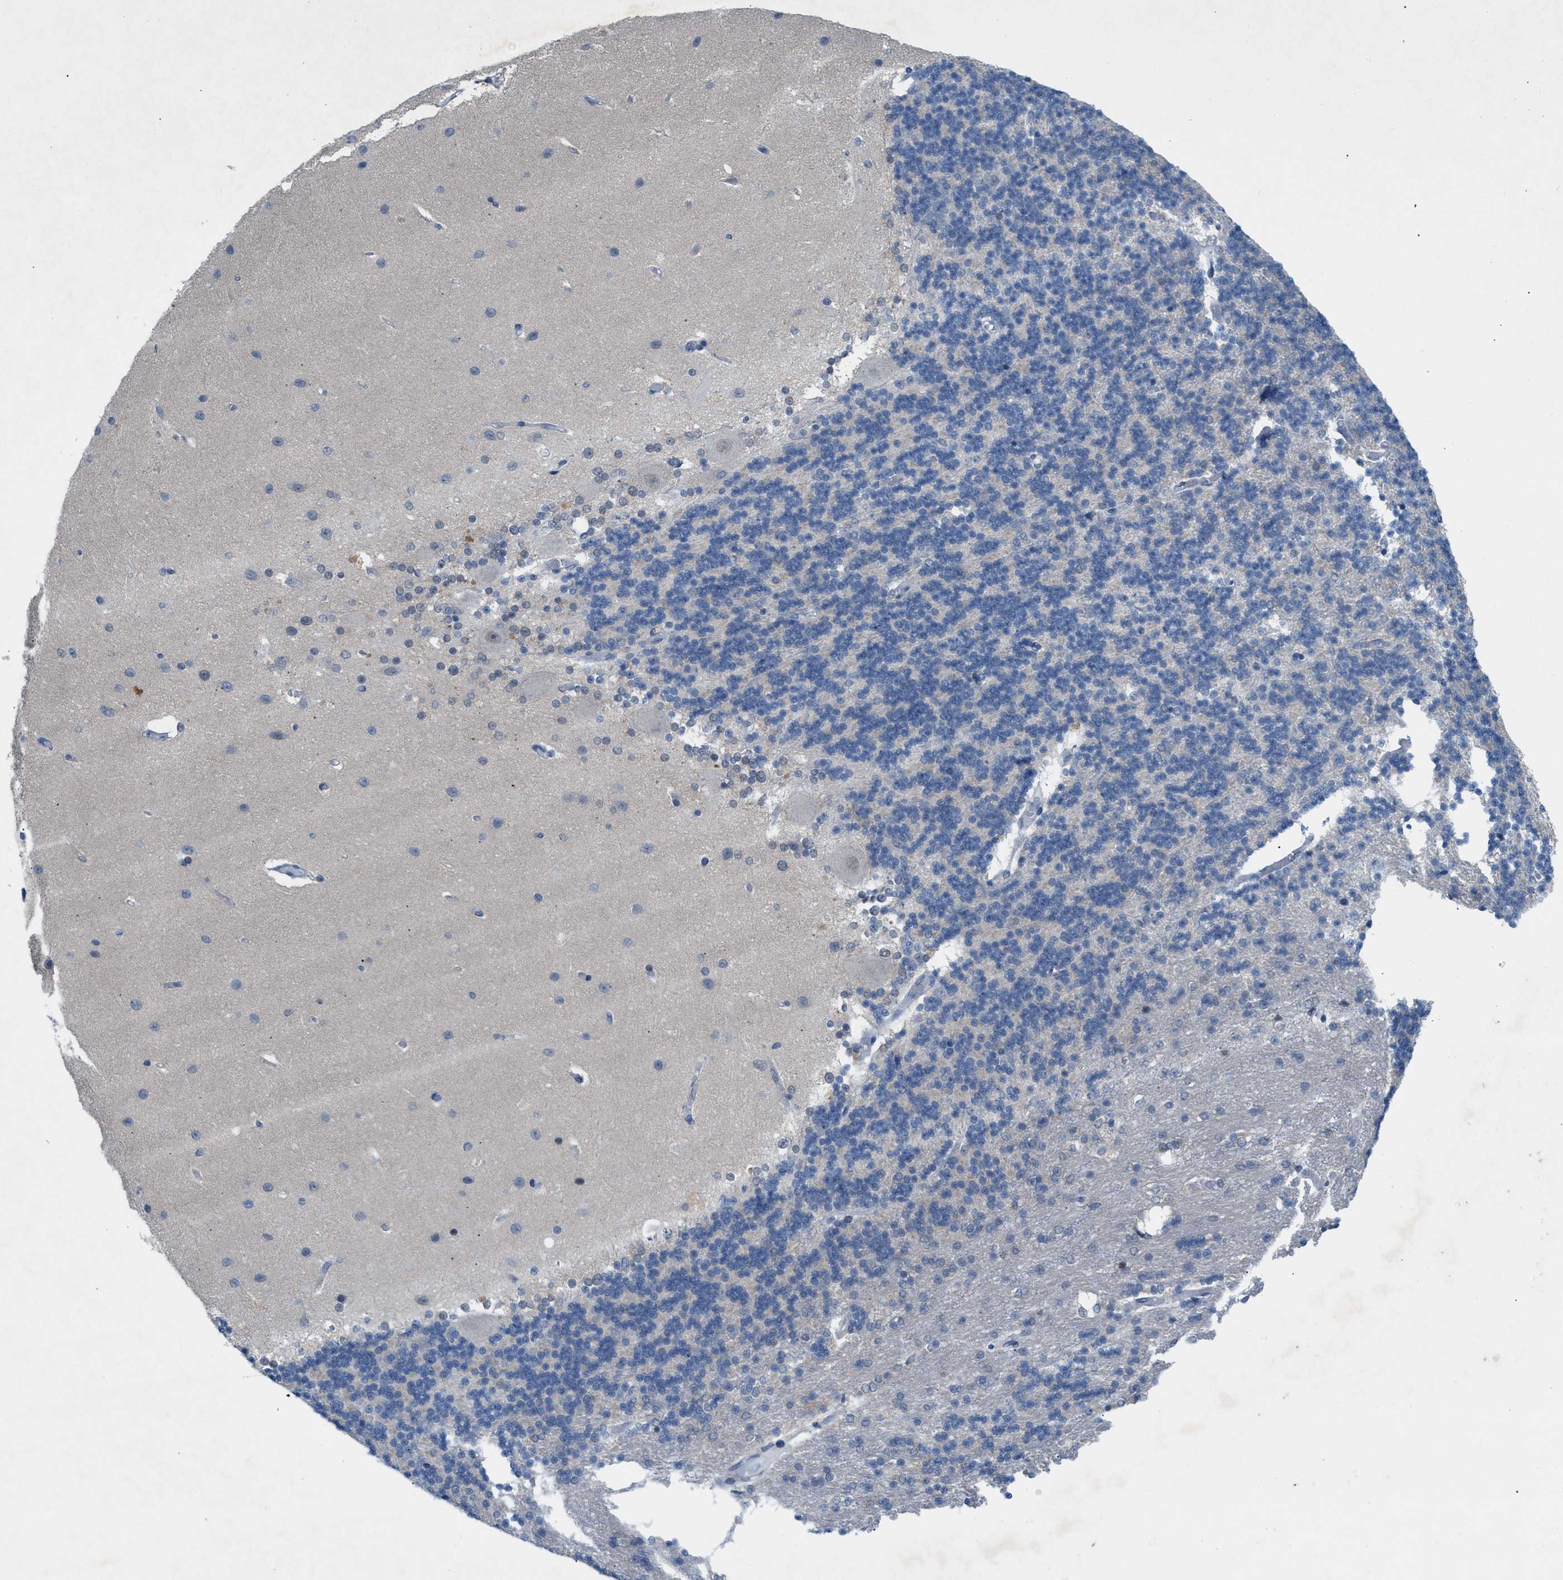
{"staining": {"intensity": "weak", "quantity": "<25%", "location": "cytoplasmic/membranous"}, "tissue": "cerebellum", "cell_type": "Cells in granular layer", "image_type": "normal", "snomed": [{"axis": "morphology", "description": "Normal tissue, NOS"}, {"axis": "topography", "description": "Cerebellum"}], "caption": "This is a image of immunohistochemistry (IHC) staining of unremarkable cerebellum, which shows no staining in cells in granular layer.", "gene": "WIPI2", "patient": {"sex": "female", "age": 54}}